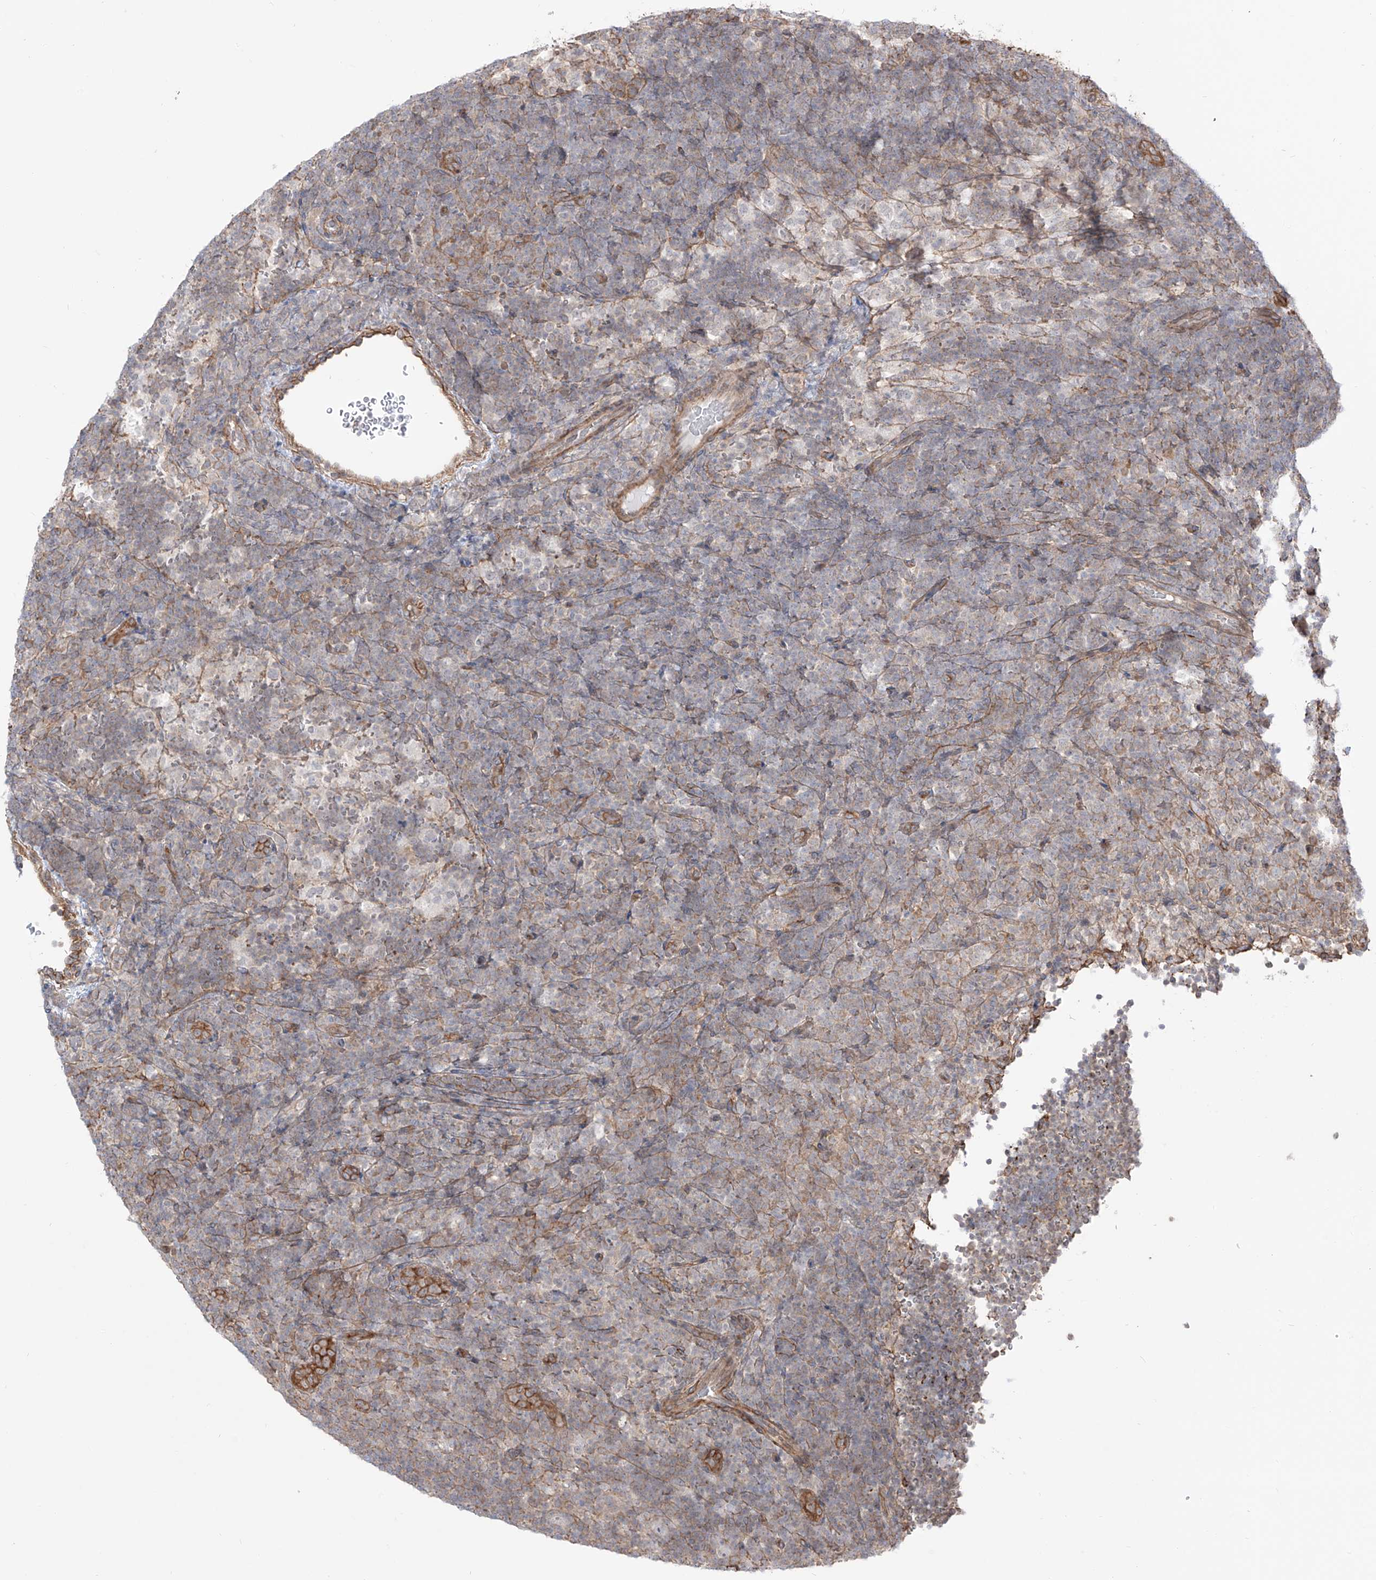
{"staining": {"intensity": "negative", "quantity": "none", "location": "none"}, "tissue": "lymphoma", "cell_type": "Tumor cells", "image_type": "cancer", "snomed": [{"axis": "morphology", "description": "Hodgkin's disease, NOS"}, {"axis": "topography", "description": "Lymph node"}], "caption": "Tumor cells are negative for protein expression in human Hodgkin's disease.", "gene": "ZNF180", "patient": {"sex": "female", "age": 57}}